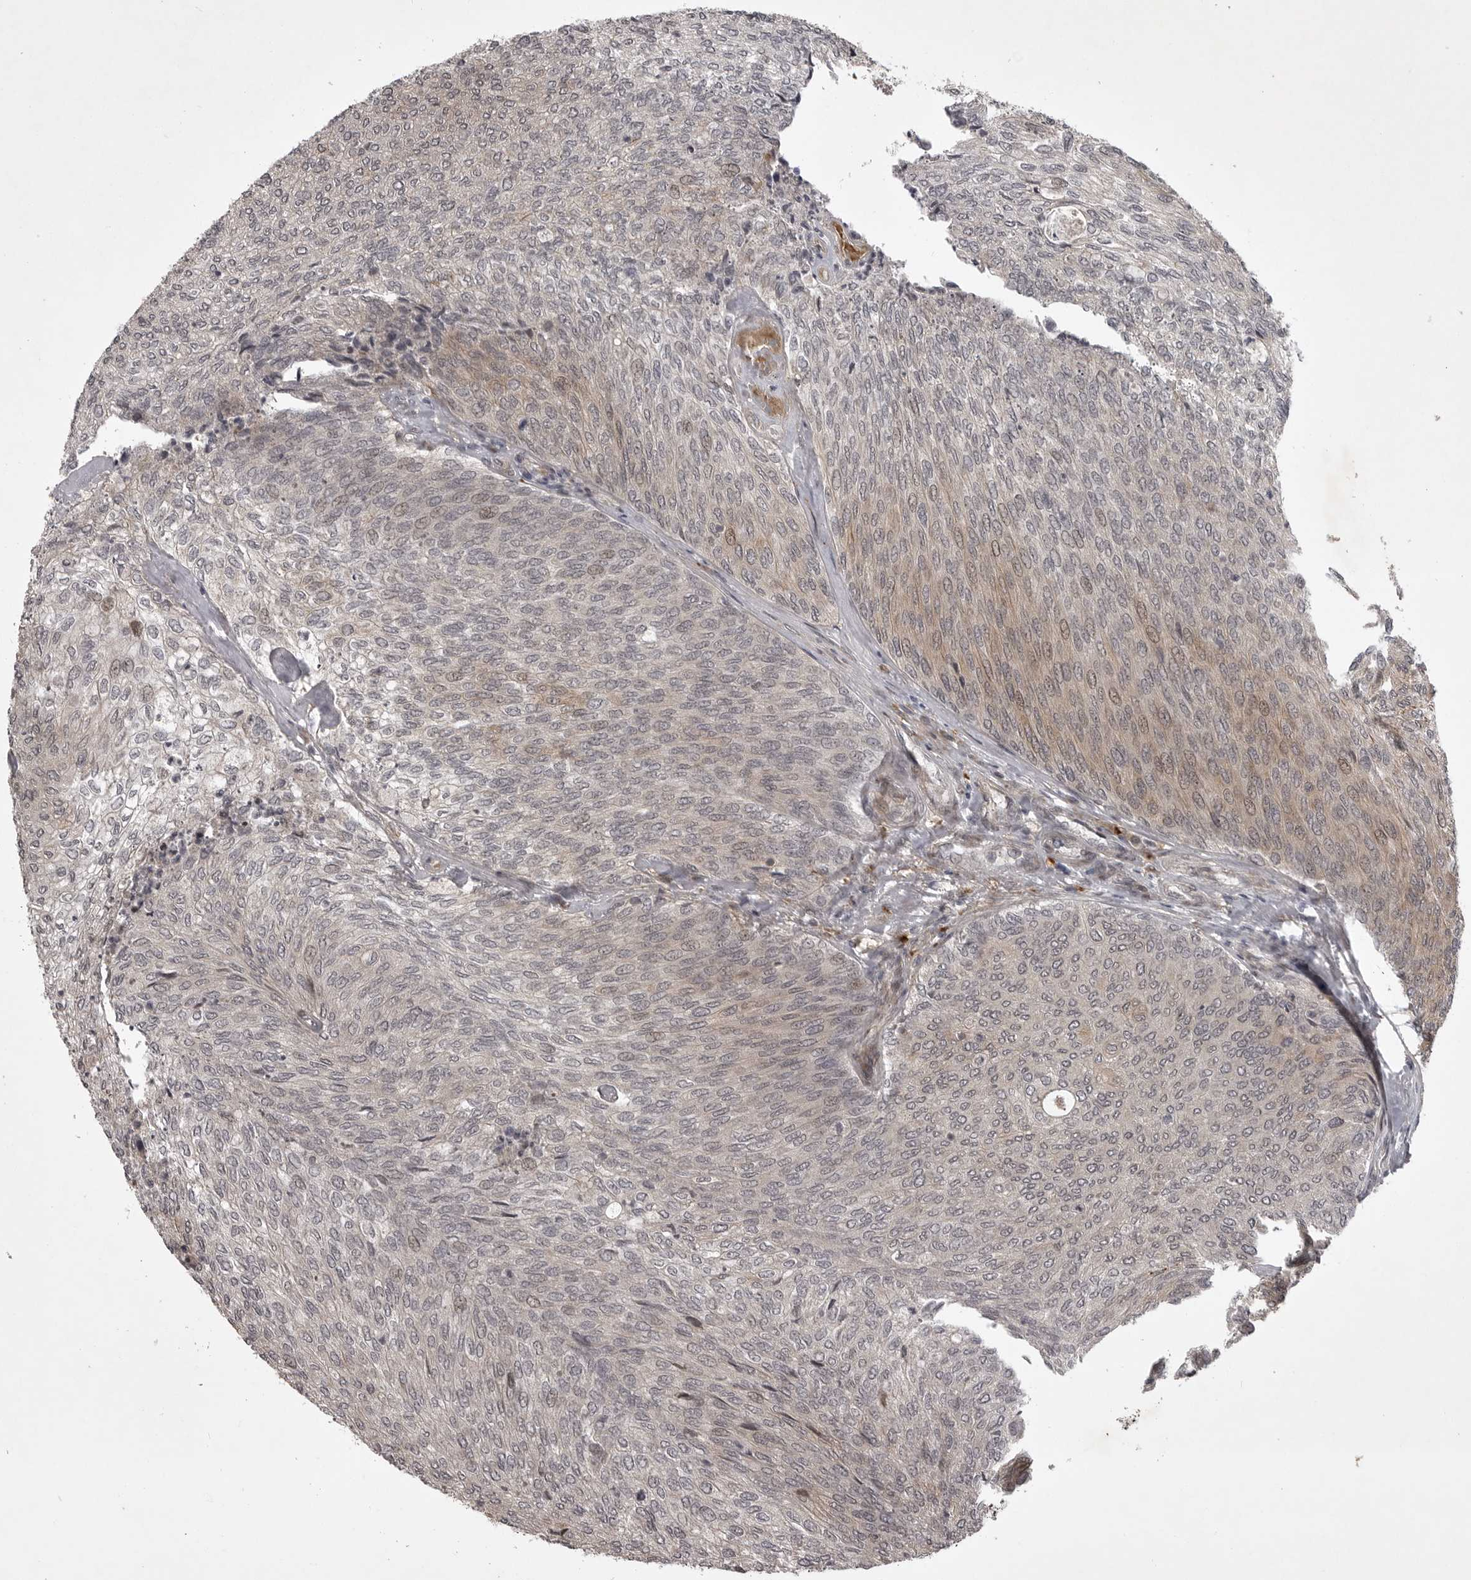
{"staining": {"intensity": "moderate", "quantity": "<25%", "location": "cytoplasmic/membranous"}, "tissue": "urothelial cancer", "cell_type": "Tumor cells", "image_type": "cancer", "snomed": [{"axis": "morphology", "description": "Urothelial carcinoma, Low grade"}, {"axis": "topography", "description": "Urinary bladder"}], "caption": "There is low levels of moderate cytoplasmic/membranous expression in tumor cells of urothelial carcinoma (low-grade), as demonstrated by immunohistochemical staining (brown color).", "gene": "SNX16", "patient": {"sex": "female", "age": 79}}